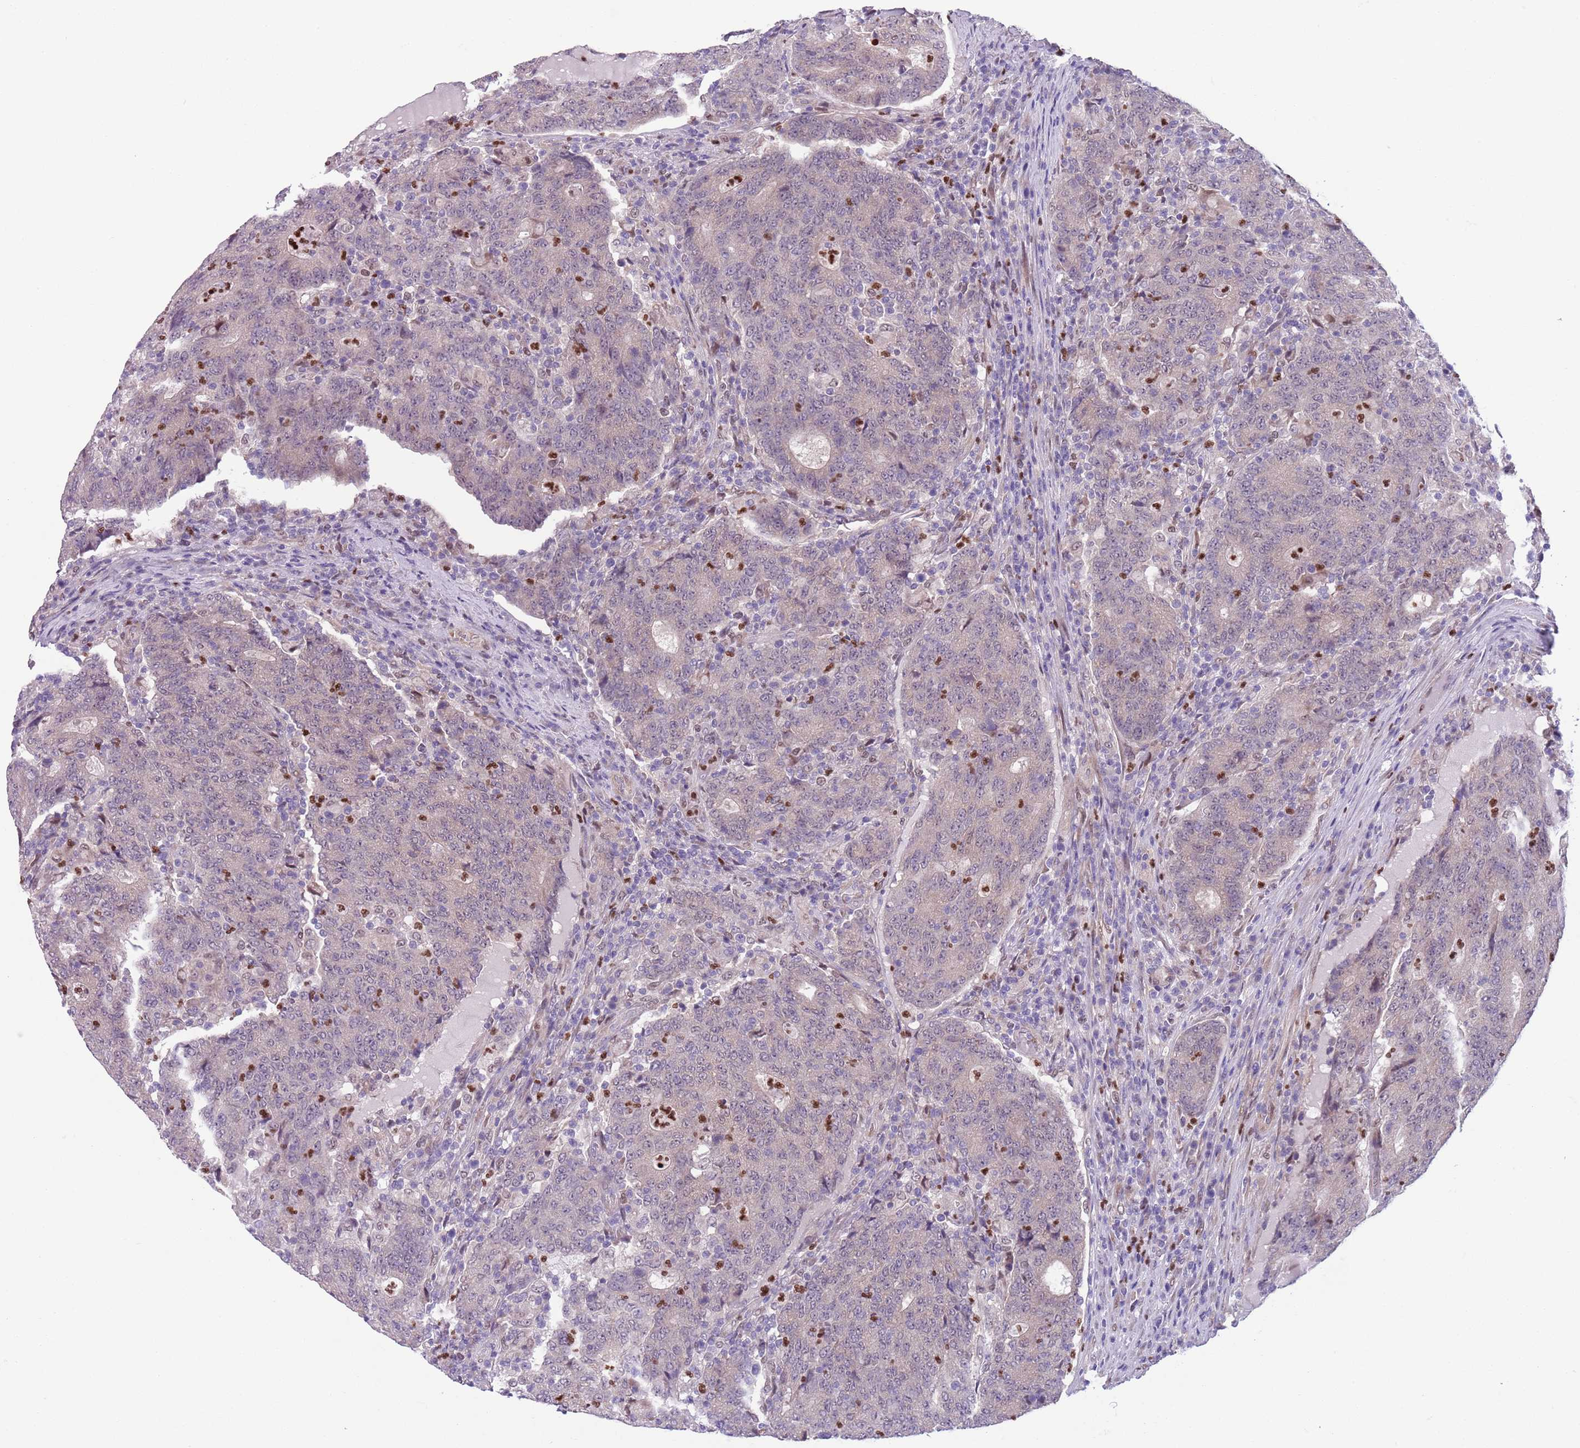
{"staining": {"intensity": "weak", "quantity": "<25%", "location": "cytoplasmic/membranous"}, "tissue": "colorectal cancer", "cell_type": "Tumor cells", "image_type": "cancer", "snomed": [{"axis": "morphology", "description": "Adenocarcinoma, NOS"}, {"axis": "topography", "description": "Colon"}], "caption": "This histopathology image is of colorectal cancer stained with immunohistochemistry to label a protein in brown with the nuclei are counter-stained blue. There is no positivity in tumor cells.", "gene": "ADCY7", "patient": {"sex": "female", "age": 75}}